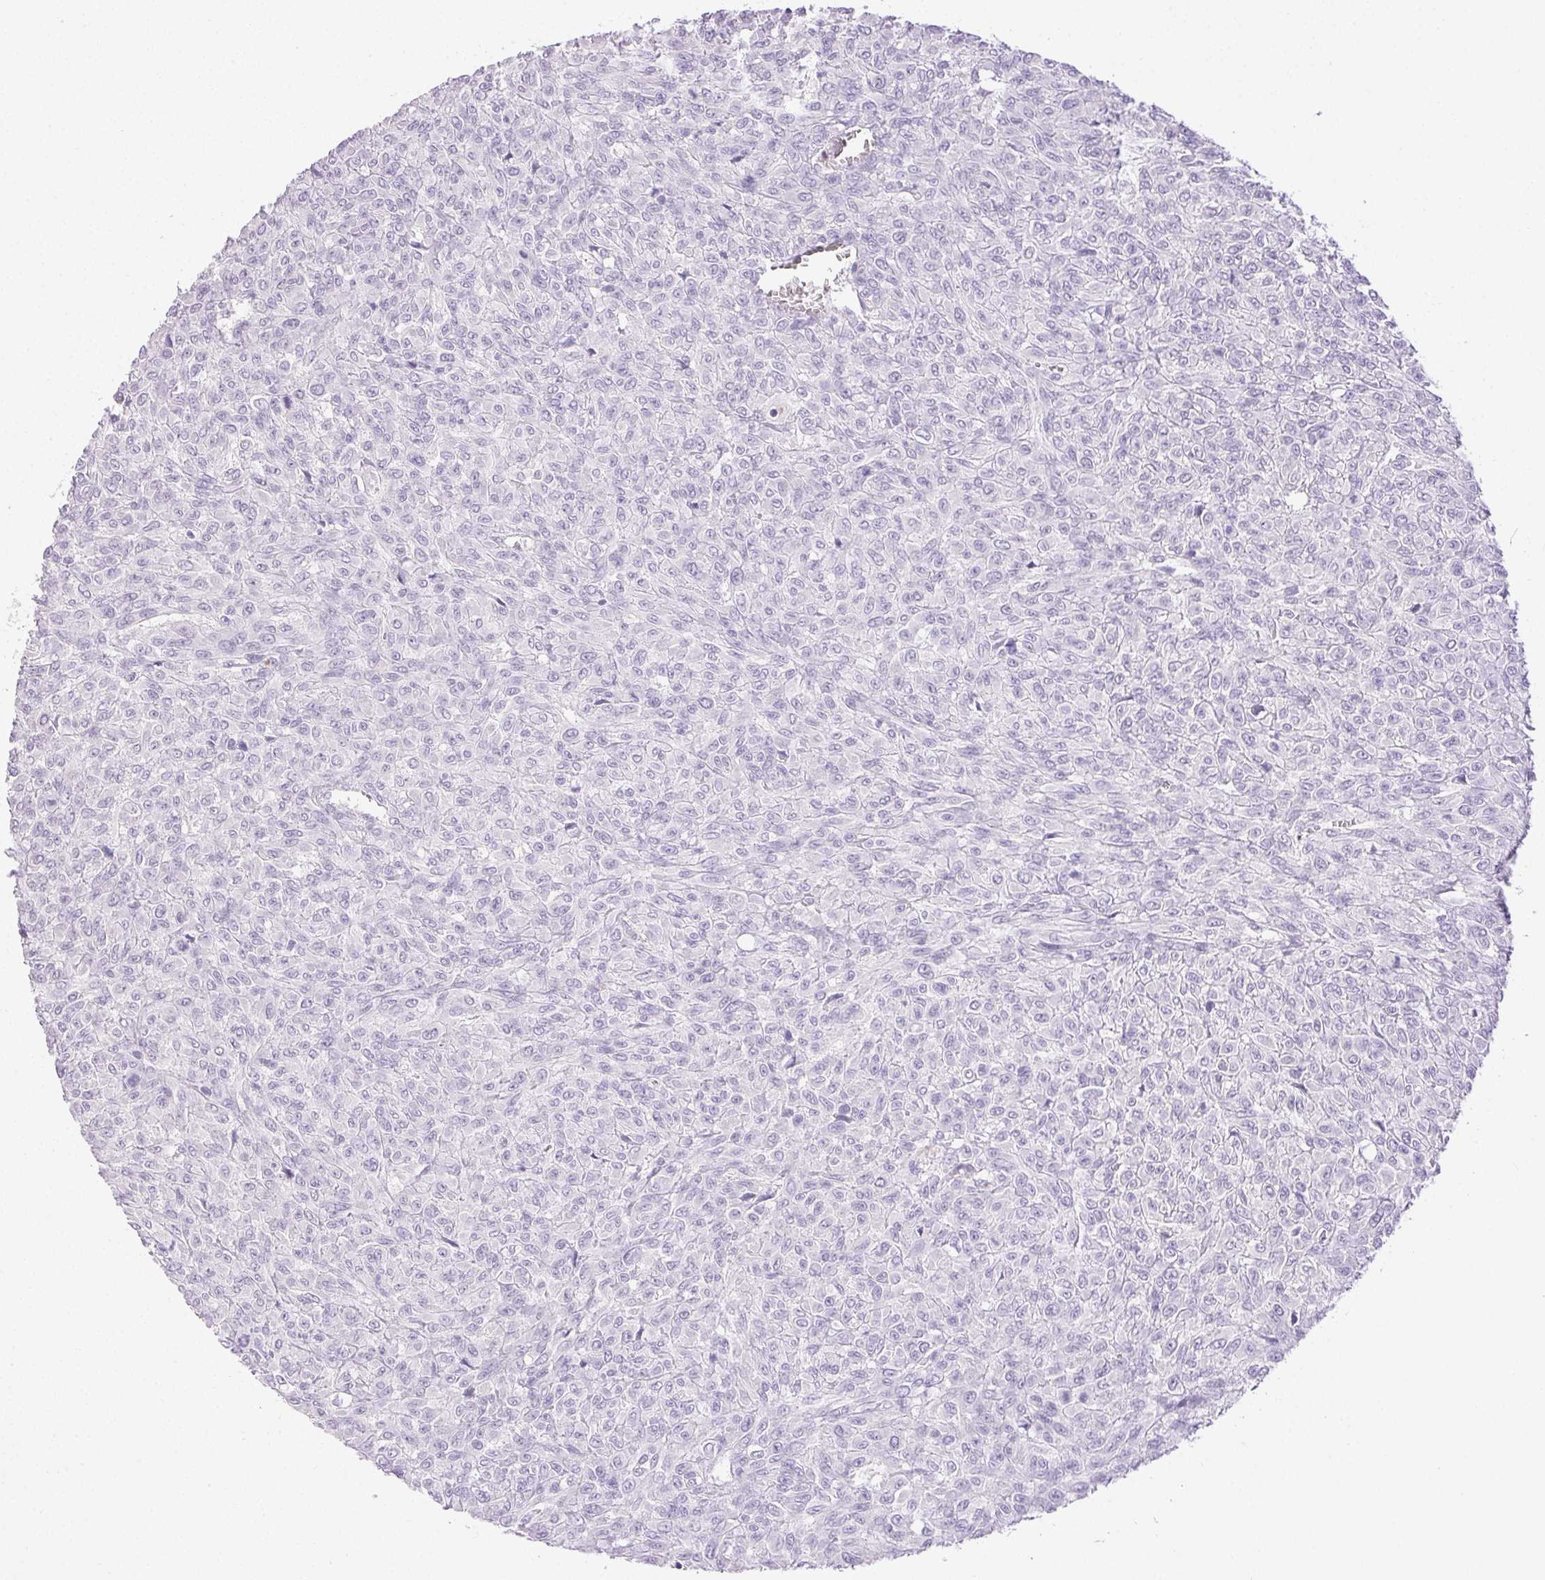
{"staining": {"intensity": "negative", "quantity": "none", "location": "none"}, "tissue": "renal cancer", "cell_type": "Tumor cells", "image_type": "cancer", "snomed": [{"axis": "morphology", "description": "Adenocarcinoma, NOS"}, {"axis": "topography", "description": "Kidney"}], "caption": "Immunohistochemistry image of human adenocarcinoma (renal) stained for a protein (brown), which displays no staining in tumor cells.", "gene": "EMX2", "patient": {"sex": "male", "age": 58}}